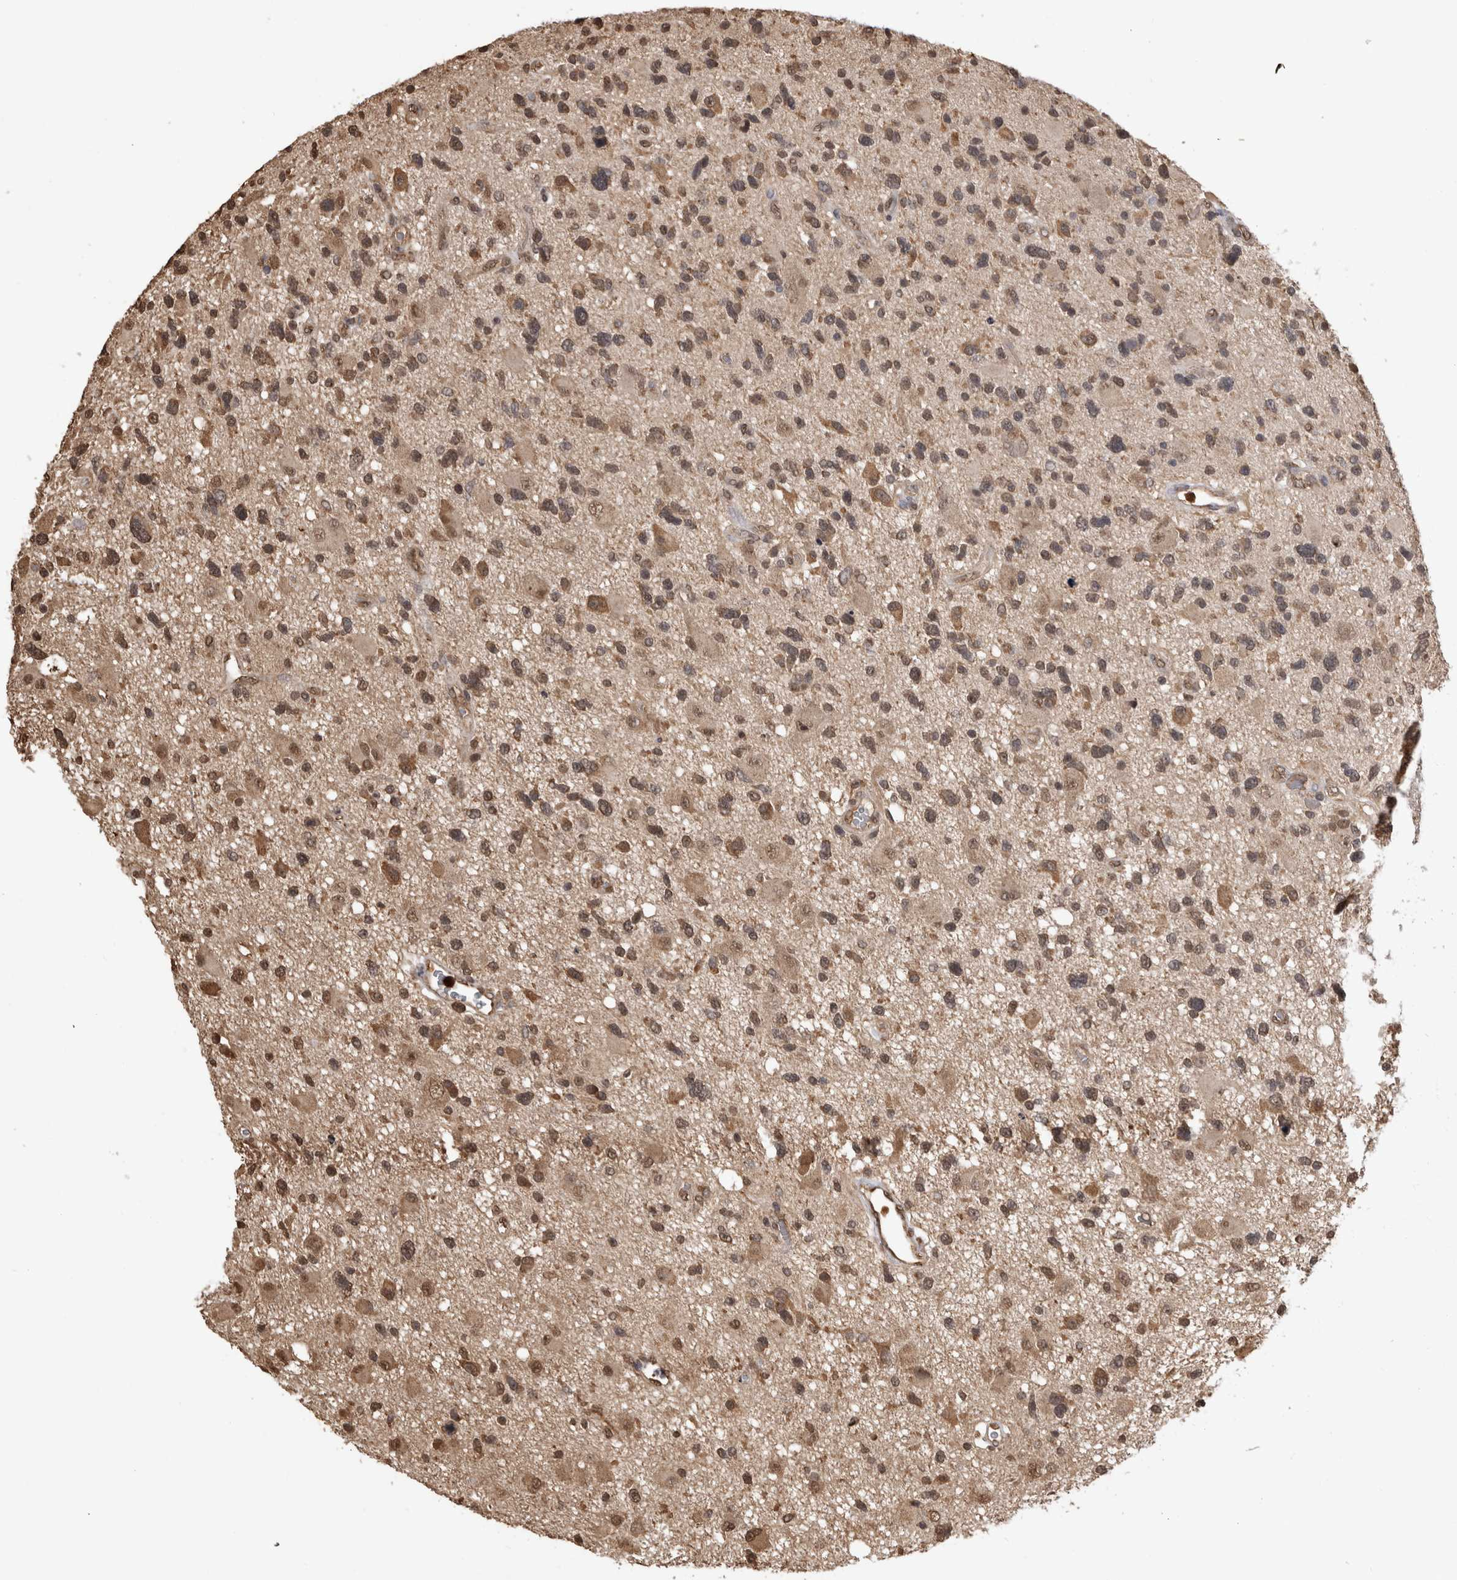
{"staining": {"intensity": "weak", "quantity": ">75%", "location": "cytoplasmic/membranous,nuclear"}, "tissue": "glioma", "cell_type": "Tumor cells", "image_type": "cancer", "snomed": [{"axis": "morphology", "description": "Glioma, malignant, High grade"}, {"axis": "topography", "description": "Brain"}], "caption": "Immunohistochemistry (IHC) of human high-grade glioma (malignant) displays low levels of weak cytoplasmic/membranous and nuclear positivity in about >75% of tumor cells.", "gene": "PAK4", "patient": {"sex": "male", "age": 33}}